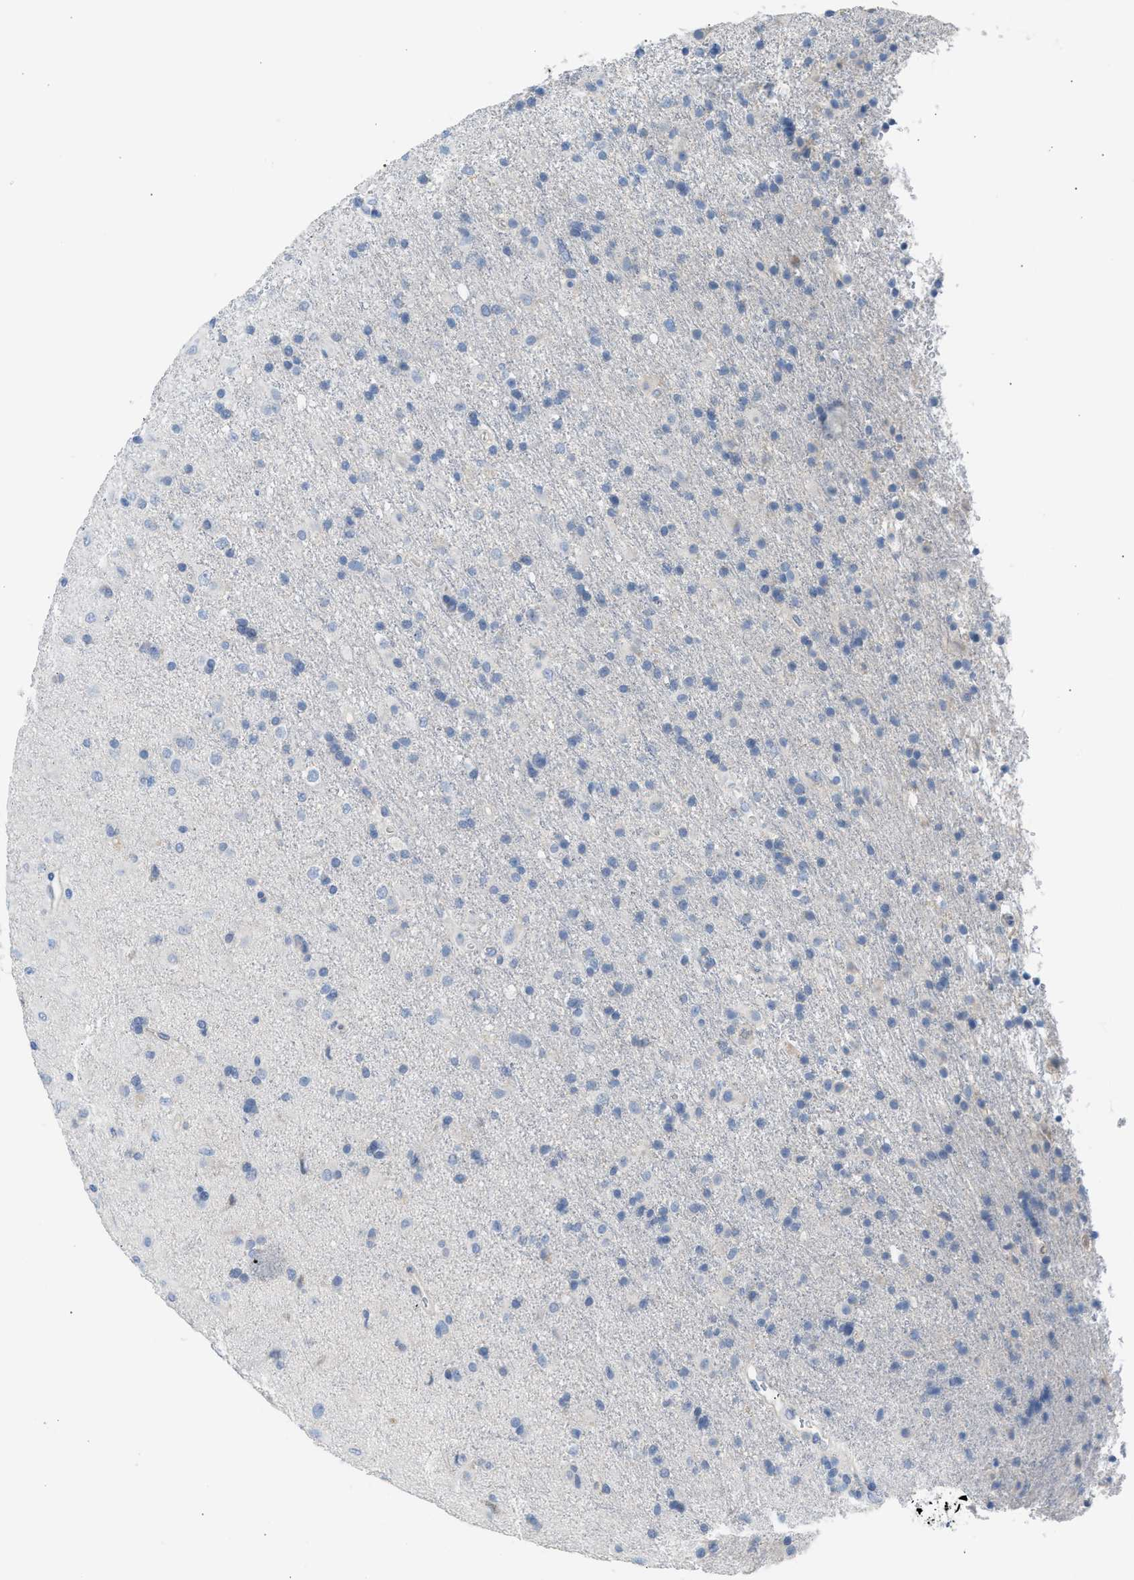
{"staining": {"intensity": "negative", "quantity": "none", "location": "none"}, "tissue": "glioma", "cell_type": "Tumor cells", "image_type": "cancer", "snomed": [{"axis": "morphology", "description": "Glioma, malignant, Low grade"}, {"axis": "topography", "description": "Brain"}], "caption": "DAB immunohistochemical staining of human glioma displays no significant positivity in tumor cells.", "gene": "ERBB2", "patient": {"sex": "male", "age": 65}}